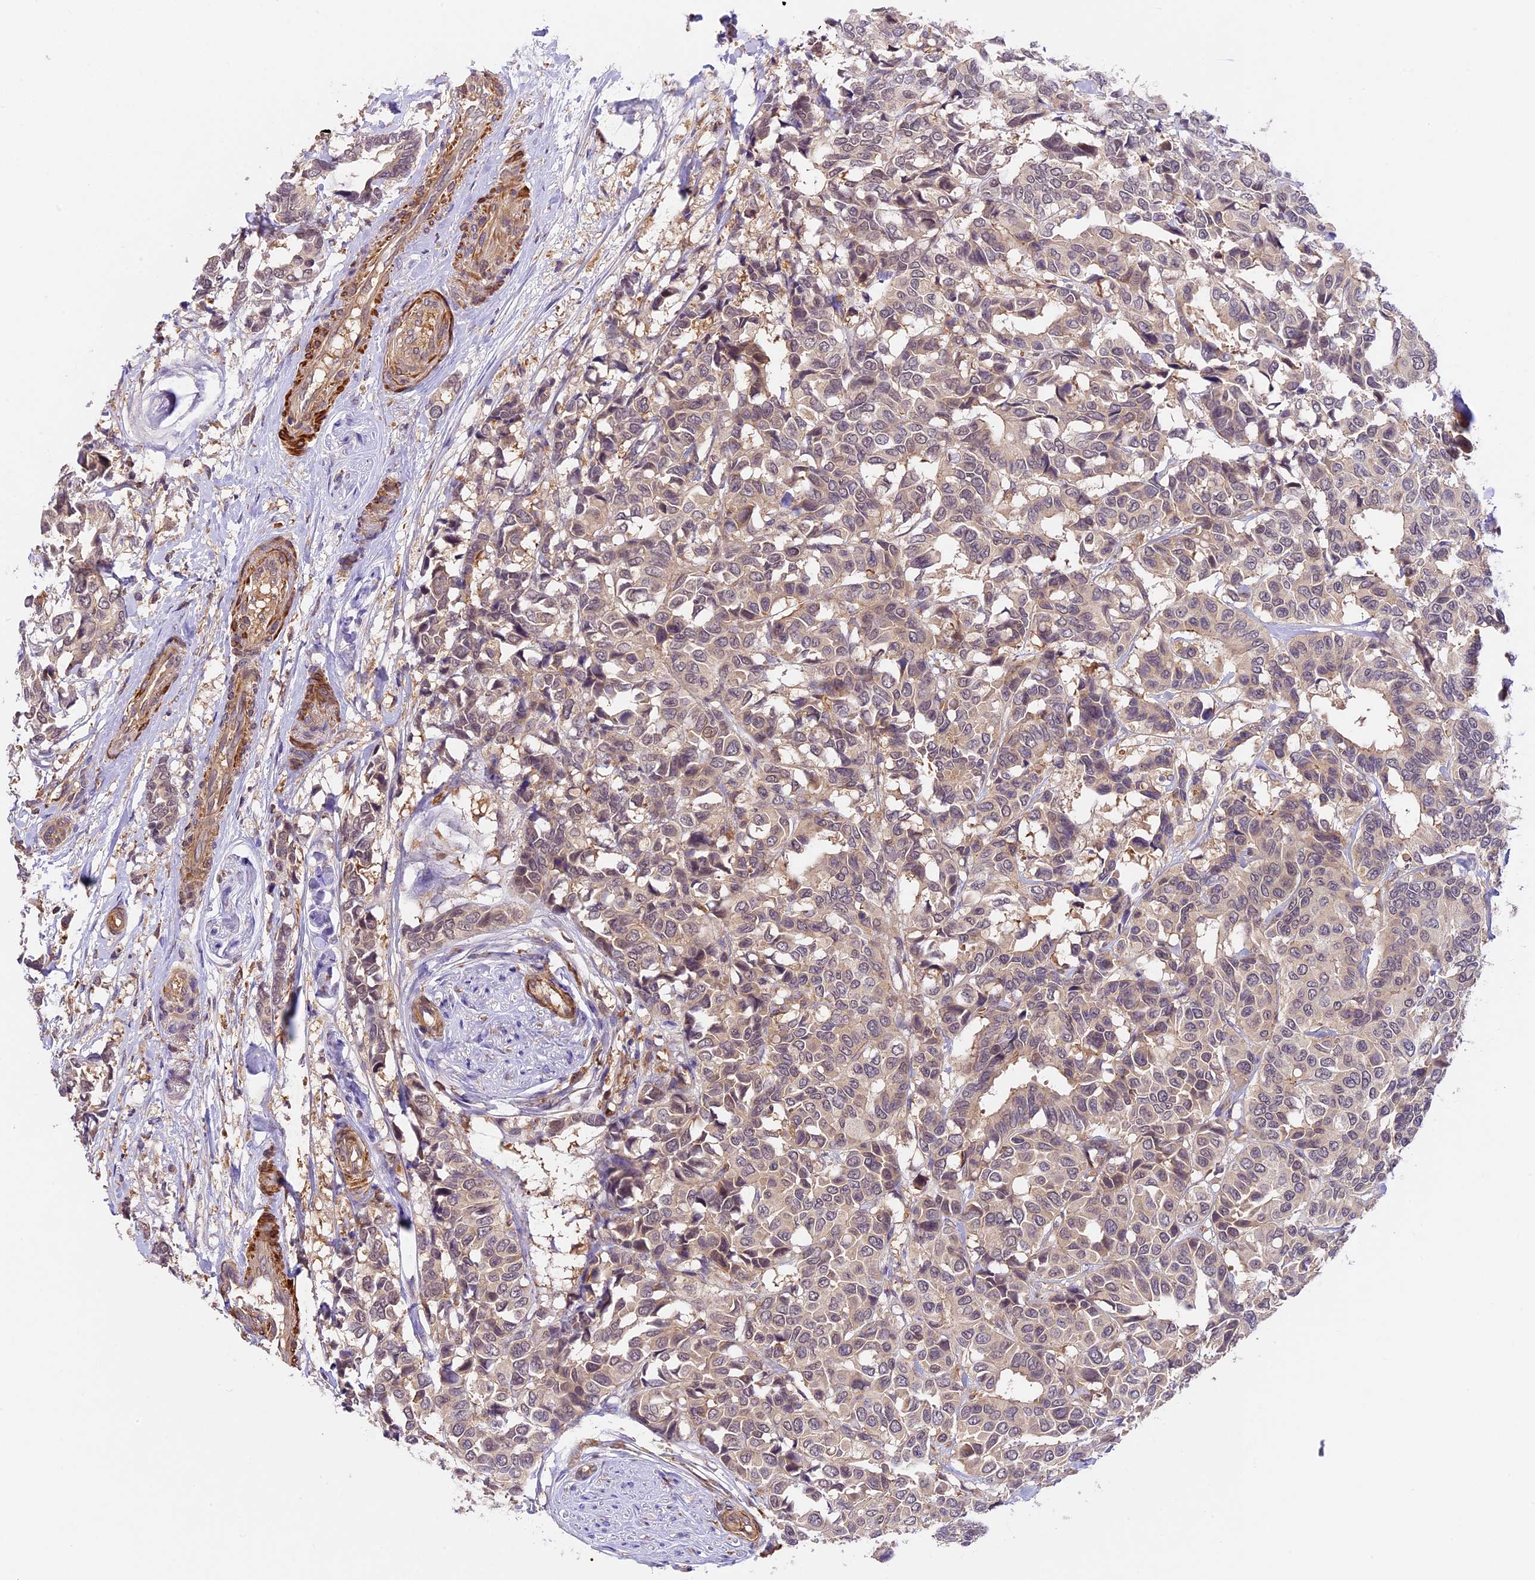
{"staining": {"intensity": "weak", "quantity": "25%-75%", "location": "cytoplasmic/membranous,nuclear"}, "tissue": "breast cancer", "cell_type": "Tumor cells", "image_type": "cancer", "snomed": [{"axis": "morphology", "description": "Duct carcinoma"}, {"axis": "topography", "description": "Breast"}], "caption": "This is an image of IHC staining of breast cancer, which shows weak positivity in the cytoplasmic/membranous and nuclear of tumor cells.", "gene": "TBC1D1", "patient": {"sex": "female", "age": 87}}